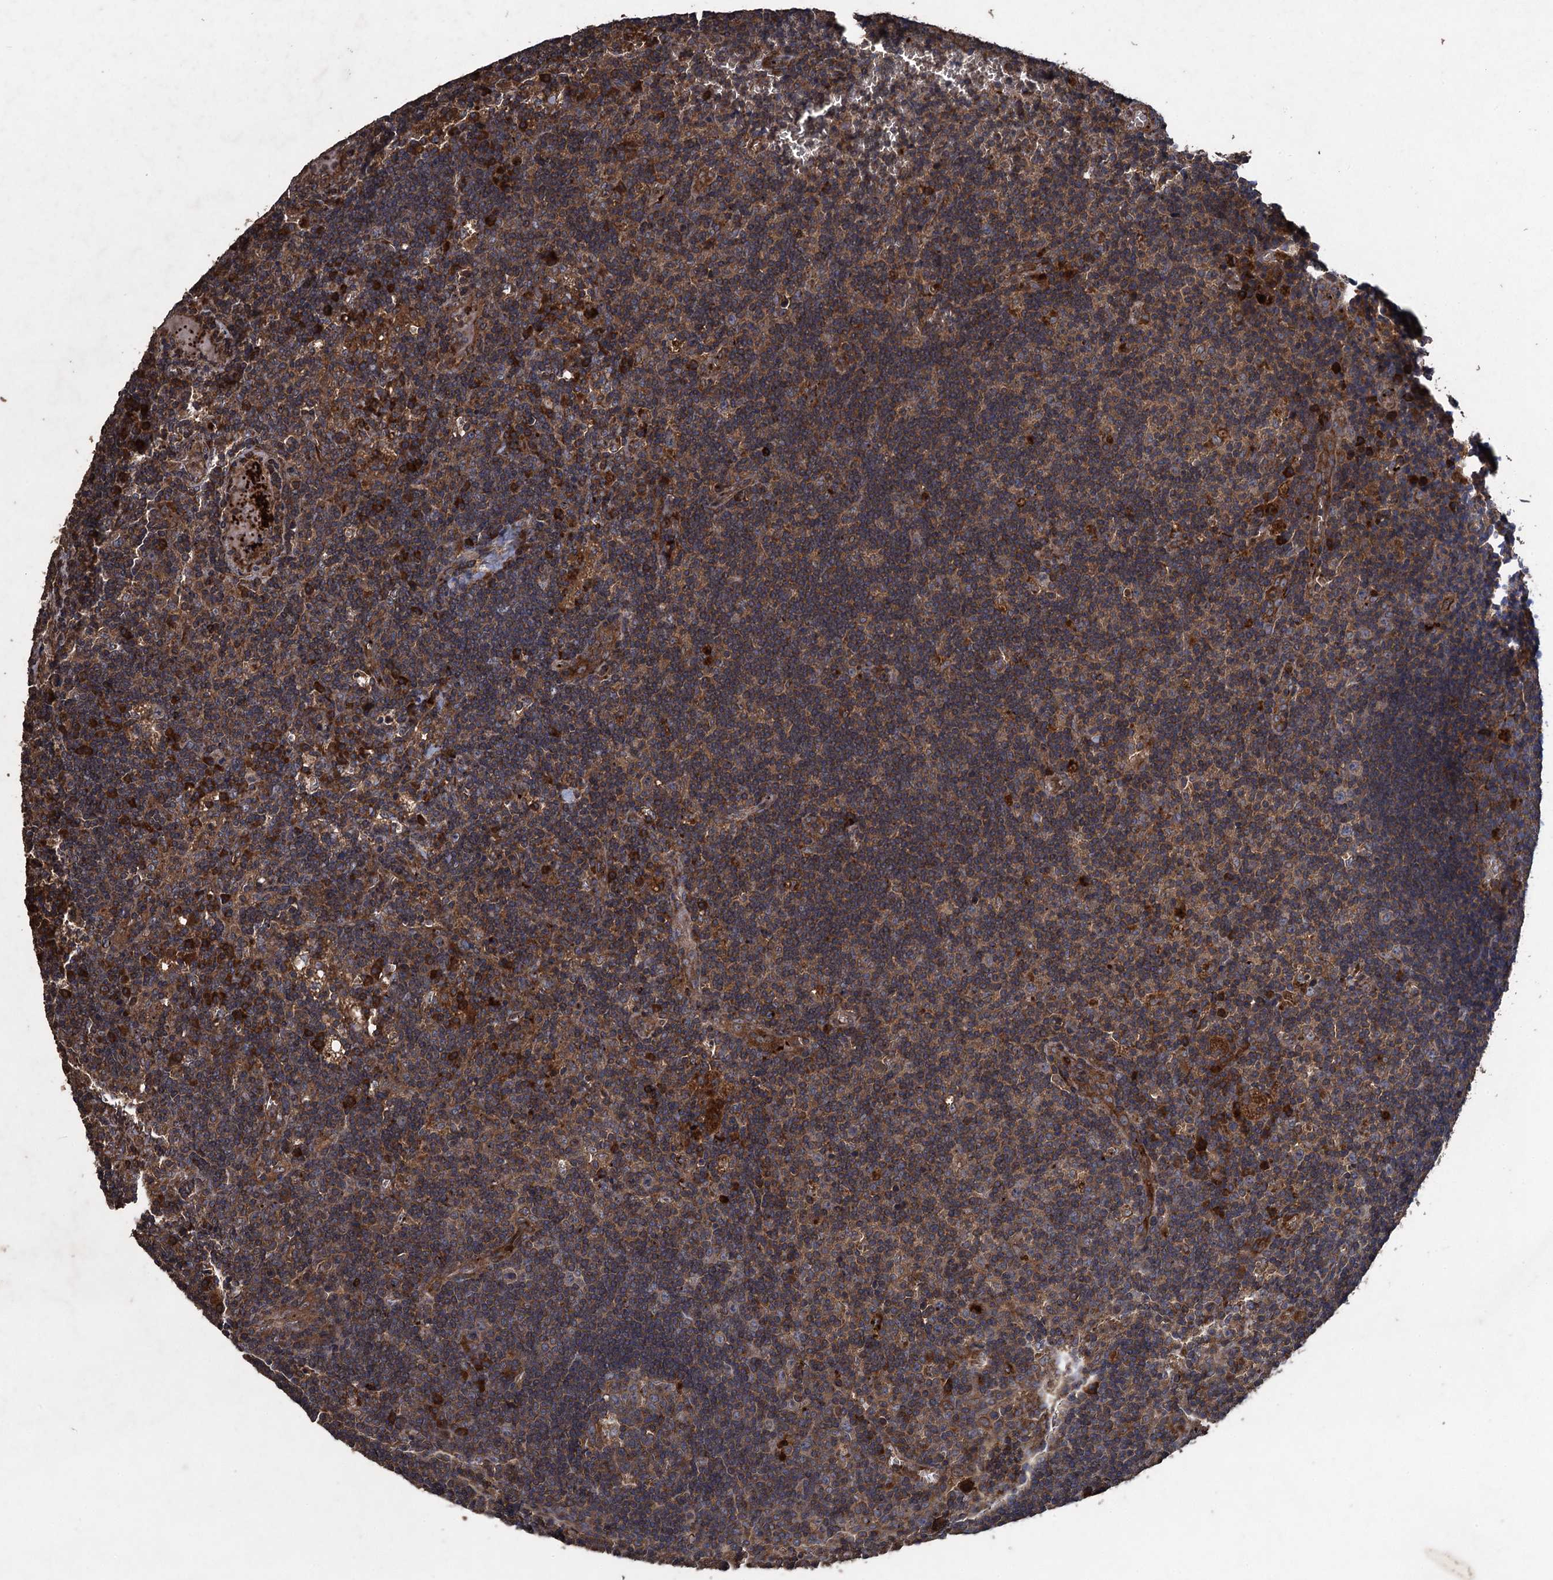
{"staining": {"intensity": "moderate", "quantity": ">75%", "location": "cytoplasmic/membranous"}, "tissue": "lymph node", "cell_type": "Germinal center cells", "image_type": "normal", "snomed": [{"axis": "morphology", "description": "Normal tissue, NOS"}, {"axis": "topography", "description": "Lymph node"}], "caption": "Germinal center cells demonstrate moderate cytoplasmic/membranous expression in approximately >75% of cells in unremarkable lymph node. The staining was performed using DAB (3,3'-diaminobenzidine) to visualize the protein expression in brown, while the nuclei were stained in blue with hematoxylin (Magnification: 20x).", "gene": "TXNDC11", "patient": {"sex": "male", "age": 58}}